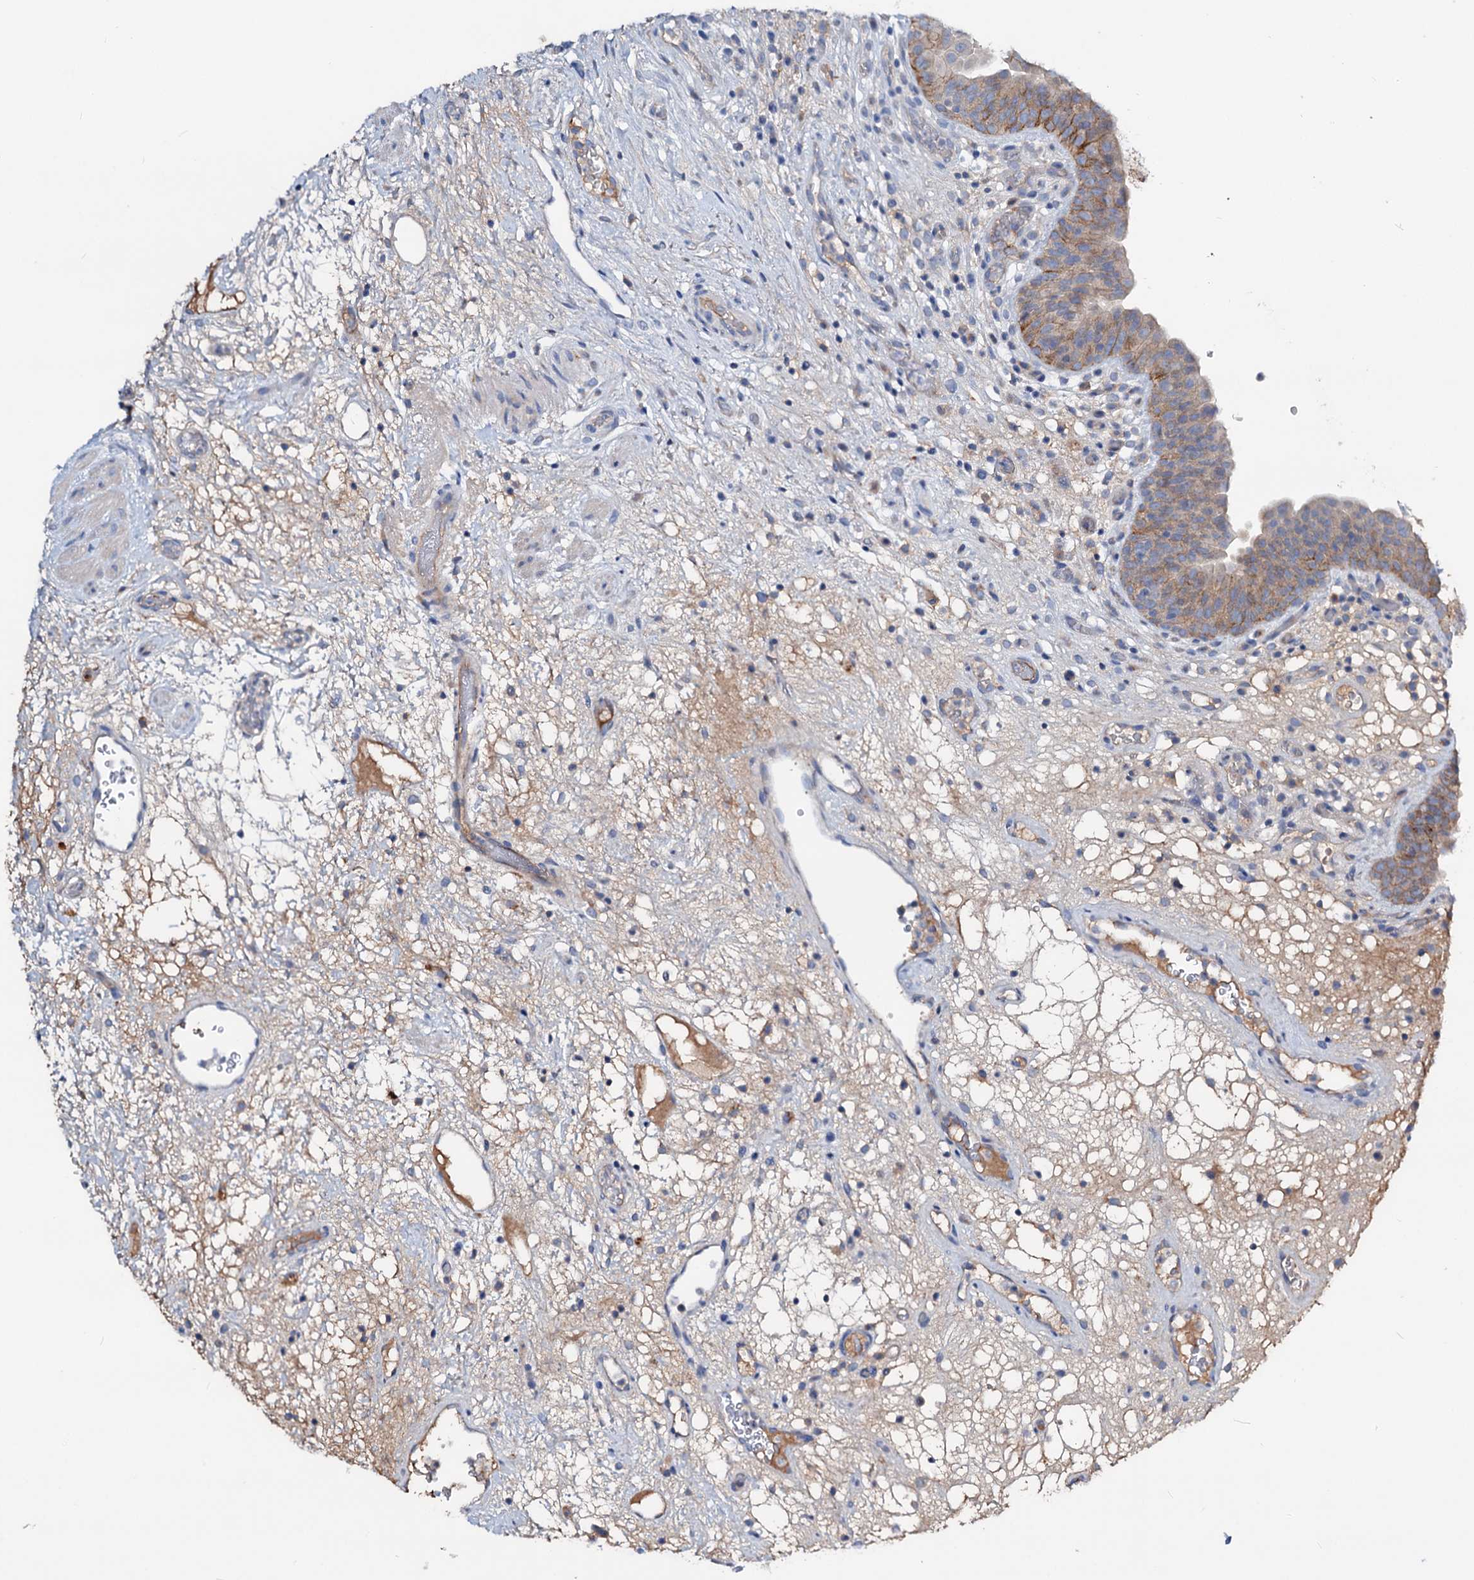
{"staining": {"intensity": "moderate", "quantity": "<25%", "location": "cytoplasmic/membranous"}, "tissue": "urinary bladder", "cell_type": "Urothelial cells", "image_type": "normal", "snomed": [{"axis": "morphology", "description": "Normal tissue, NOS"}, {"axis": "topography", "description": "Urinary bladder"}], "caption": "The immunohistochemical stain highlights moderate cytoplasmic/membranous expression in urothelial cells of unremarkable urinary bladder.", "gene": "ACY3", "patient": {"sex": "male", "age": 71}}